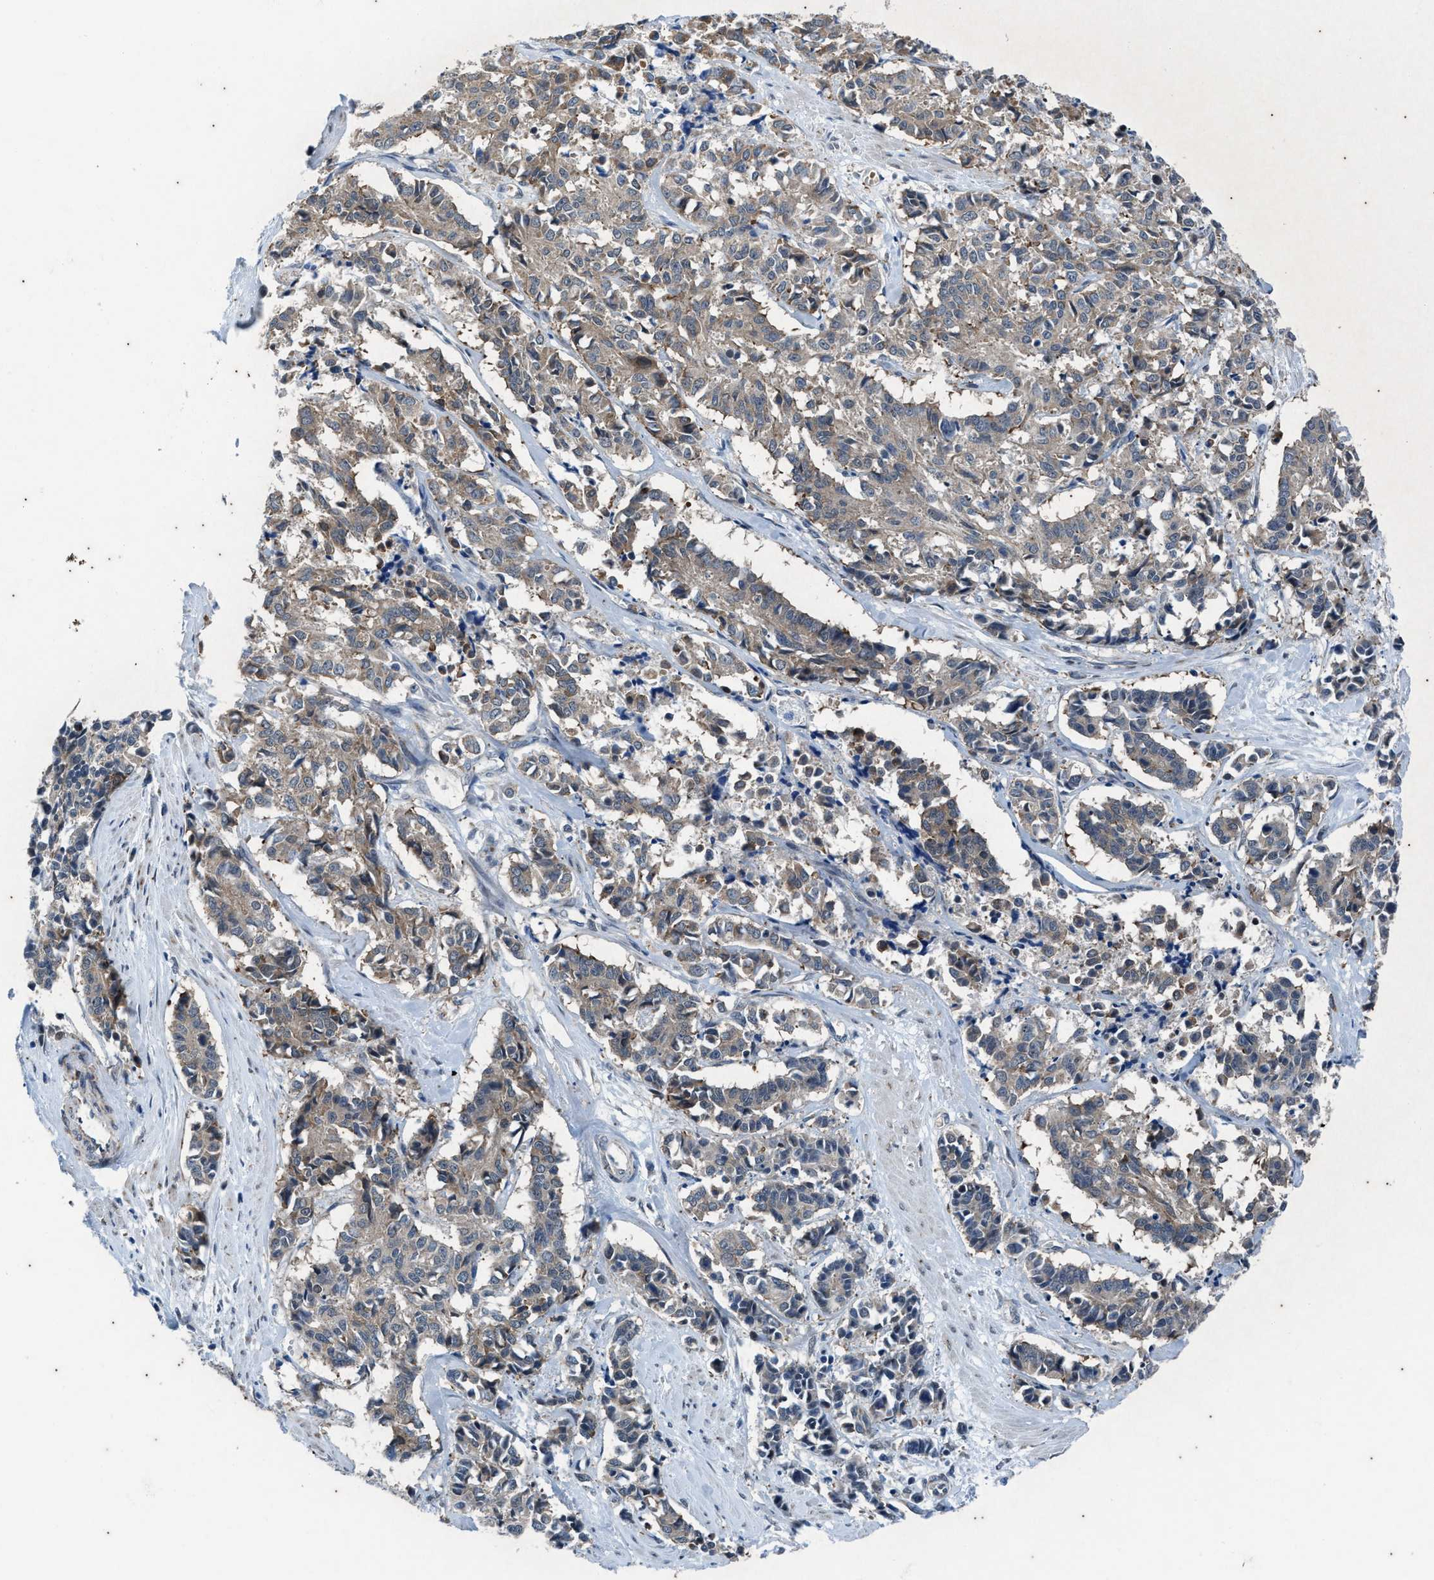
{"staining": {"intensity": "weak", "quantity": ">75%", "location": "cytoplasmic/membranous"}, "tissue": "cervical cancer", "cell_type": "Tumor cells", "image_type": "cancer", "snomed": [{"axis": "morphology", "description": "Squamous cell carcinoma, NOS"}, {"axis": "topography", "description": "Cervix"}], "caption": "Approximately >75% of tumor cells in human squamous cell carcinoma (cervical) show weak cytoplasmic/membranous protein expression as visualized by brown immunohistochemical staining.", "gene": "KIF24", "patient": {"sex": "female", "age": 35}}